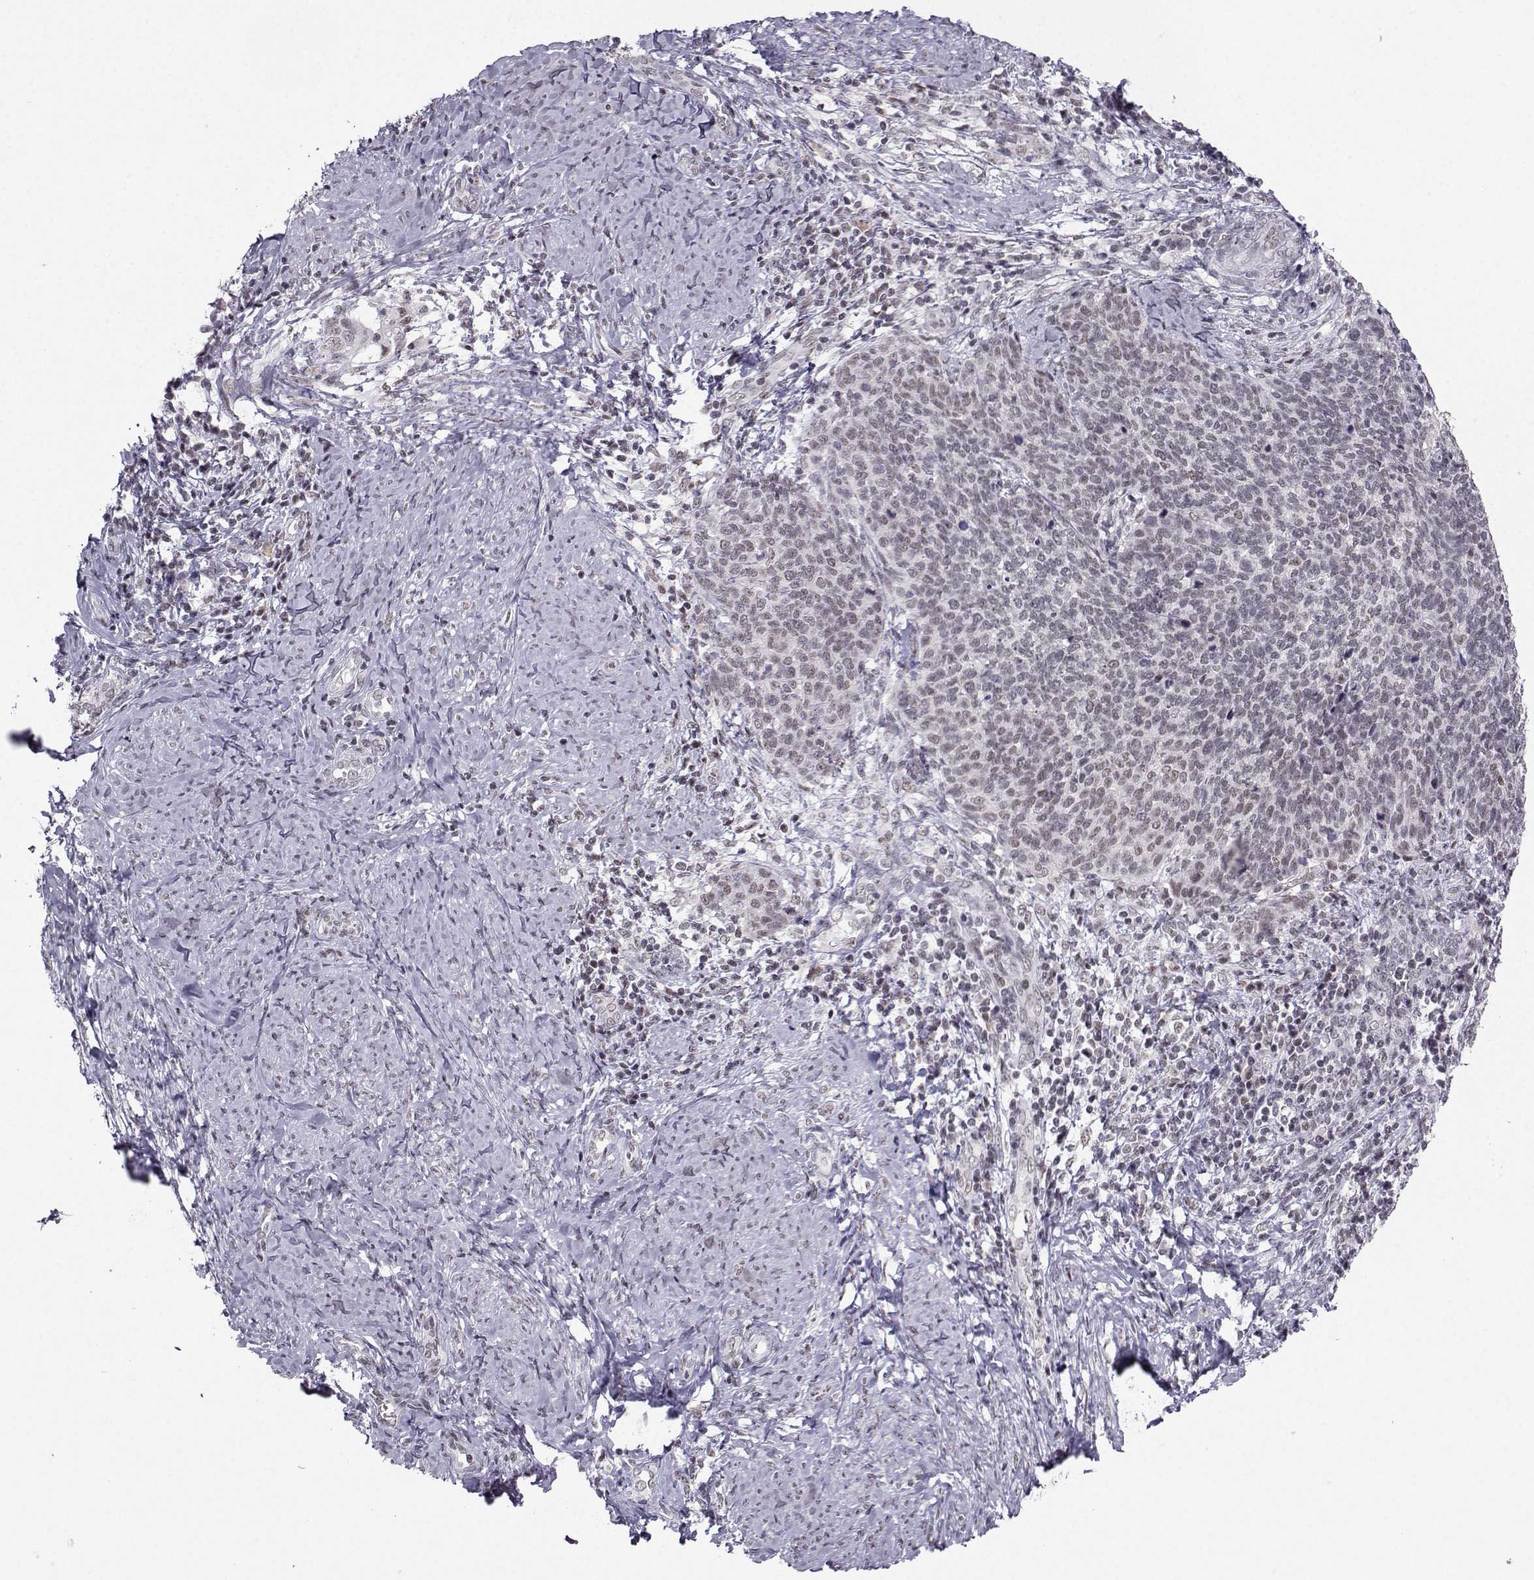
{"staining": {"intensity": "weak", "quantity": "25%-75%", "location": "nuclear"}, "tissue": "cervical cancer", "cell_type": "Tumor cells", "image_type": "cancer", "snomed": [{"axis": "morphology", "description": "Normal tissue, NOS"}, {"axis": "morphology", "description": "Squamous cell carcinoma, NOS"}, {"axis": "topography", "description": "Cervix"}], "caption": "Immunohistochemical staining of cervical squamous cell carcinoma demonstrates low levels of weak nuclear staining in approximately 25%-75% of tumor cells.", "gene": "LIN28A", "patient": {"sex": "female", "age": 39}}